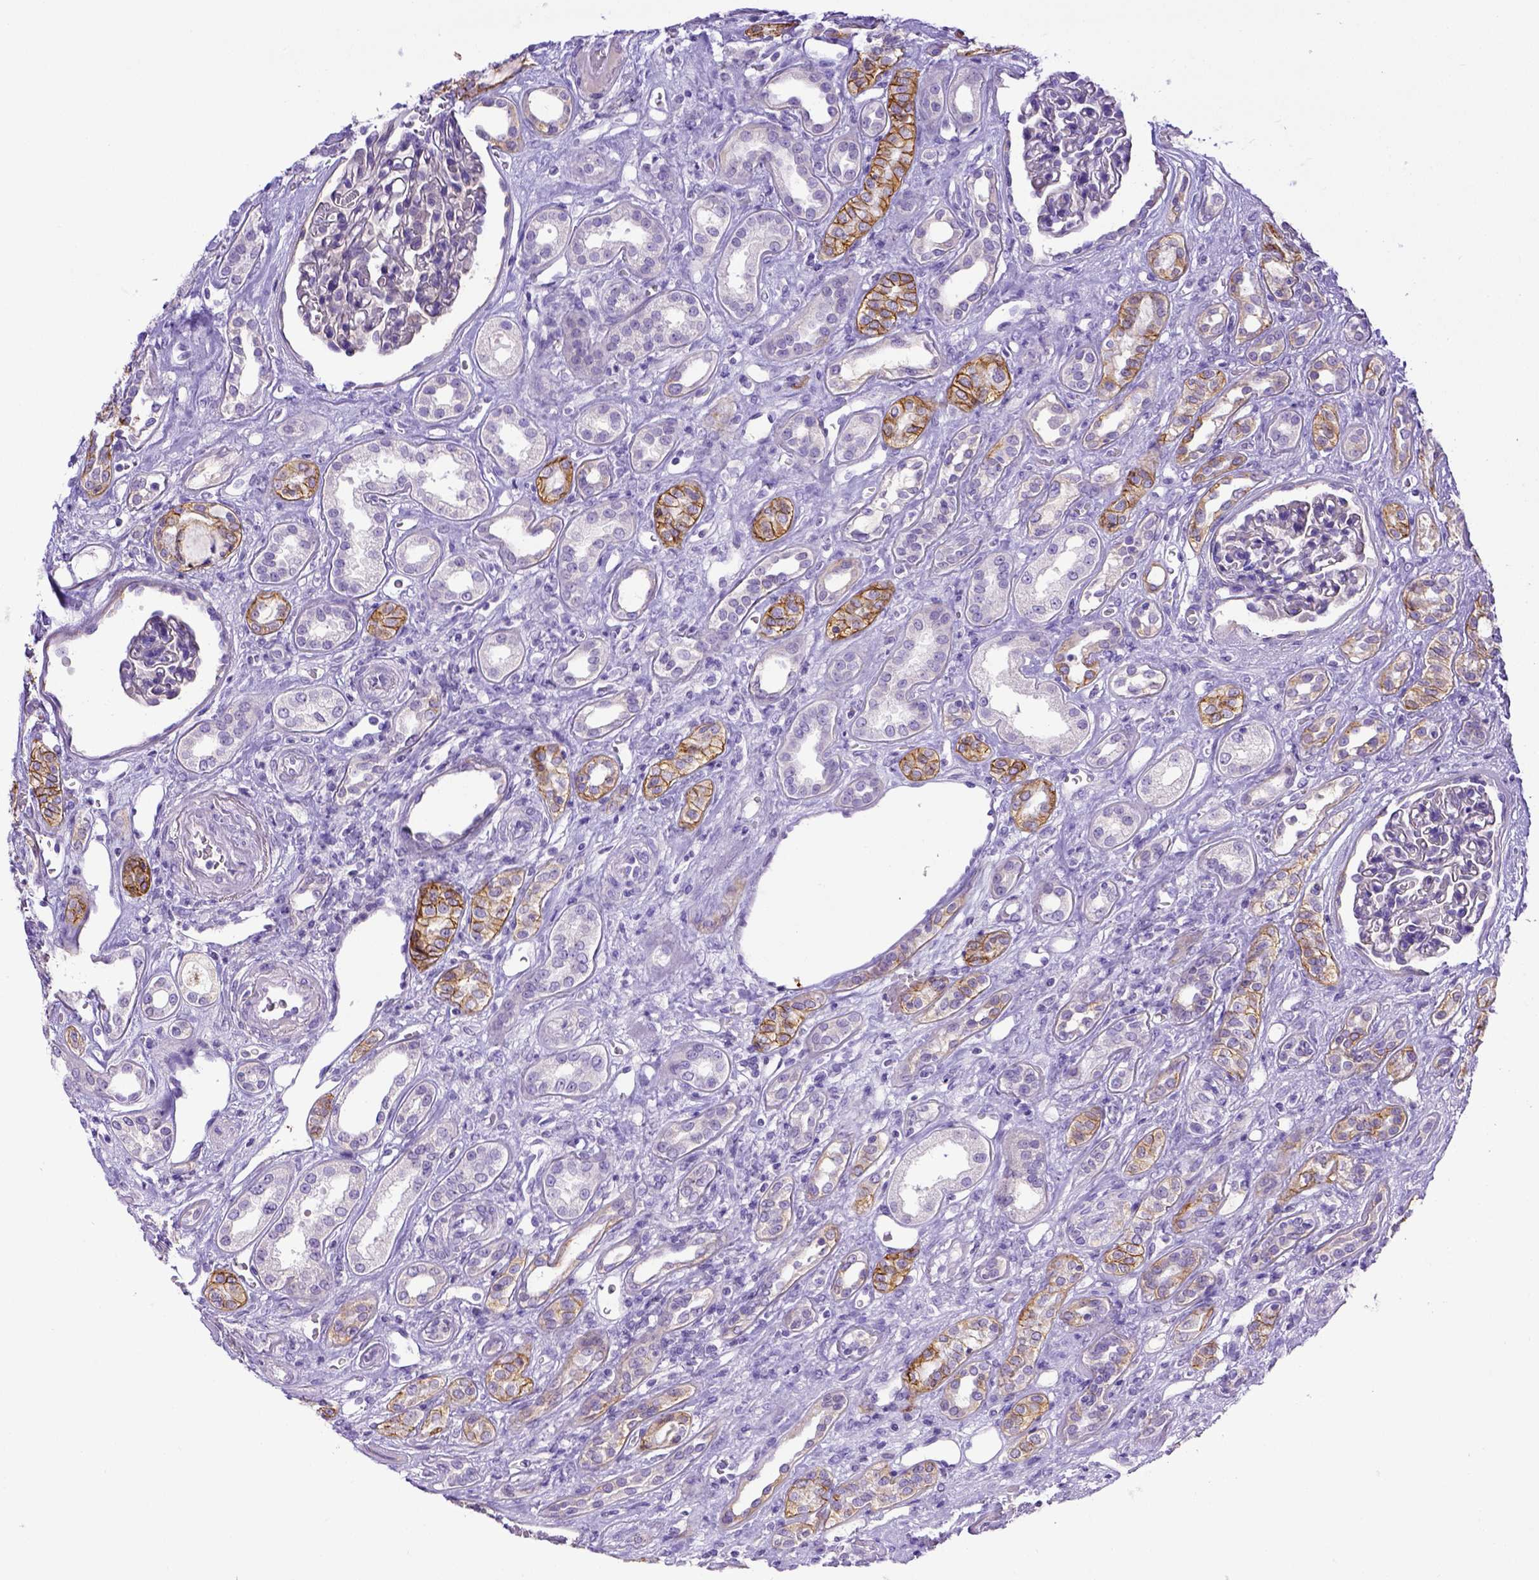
{"staining": {"intensity": "moderate", "quantity": "<25%", "location": "cytoplasmic/membranous"}, "tissue": "renal cancer", "cell_type": "Tumor cells", "image_type": "cancer", "snomed": [{"axis": "morphology", "description": "Adenocarcinoma, NOS"}, {"axis": "topography", "description": "Kidney"}], "caption": "Protein staining of adenocarcinoma (renal) tissue exhibits moderate cytoplasmic/membranous expression in about <25% of tumor cells. (DAB IHC, brown staining for protein, blue staining for nuclei).", "gene": "BTN1A1", "patient": {"sex": "male", "age": 63}}